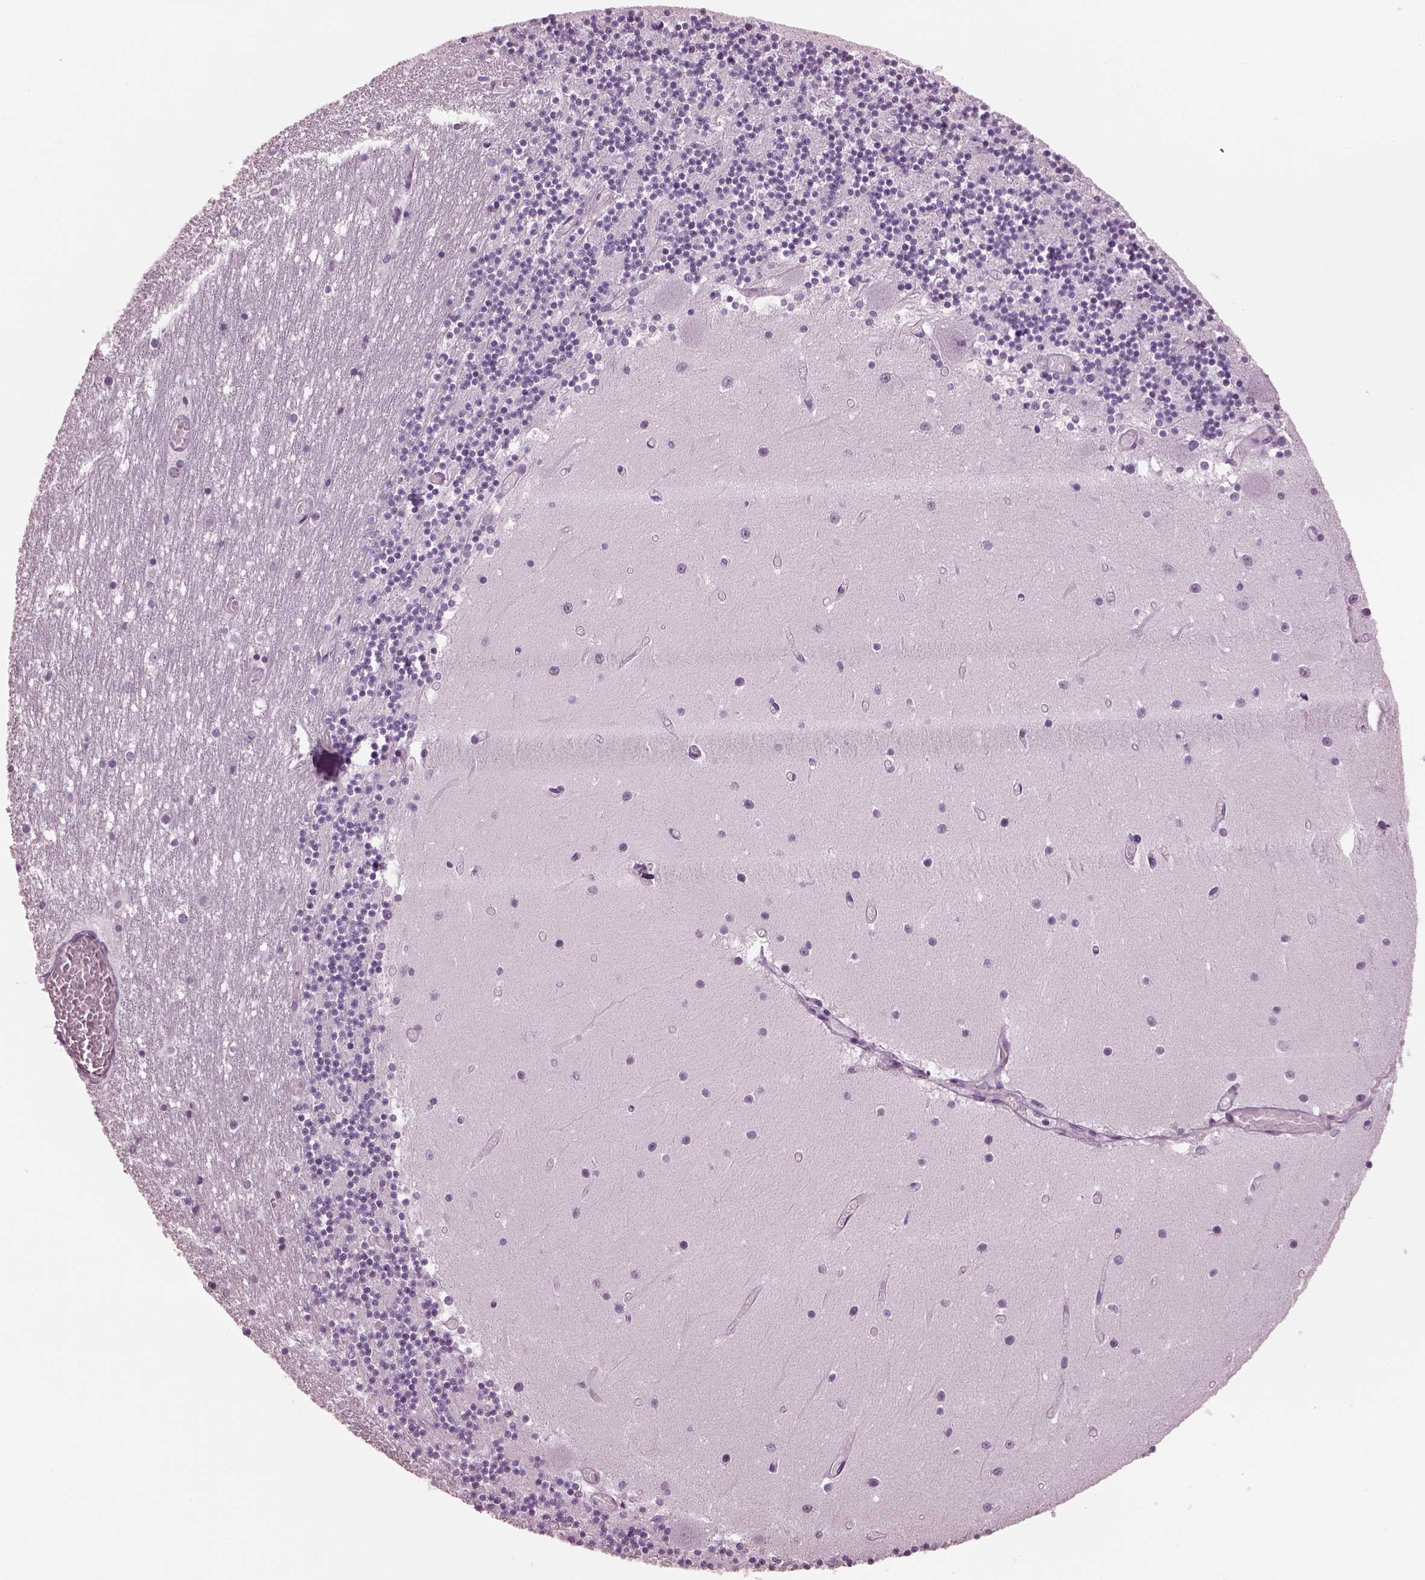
{"staining": {"intensity": "negative", "quantity": "none", "location": "none"}, "tissue": "cerebellum", "cell_type": "Cells in granular layer", "image_type": "normal", "snomed": [{"axis": "morphology", "description": "Normal tissue, NOS"}, {"axis": "topography", "description": "Cerebellum"}], "caption": "DAB (3,3'-diaminobenzidine) immunohistochemical staining of normal cerebellum demonstrates no significant expression in cells in granular layer.", "gene": "PACRG", "patient": {"sex": "female", "age": 28}}